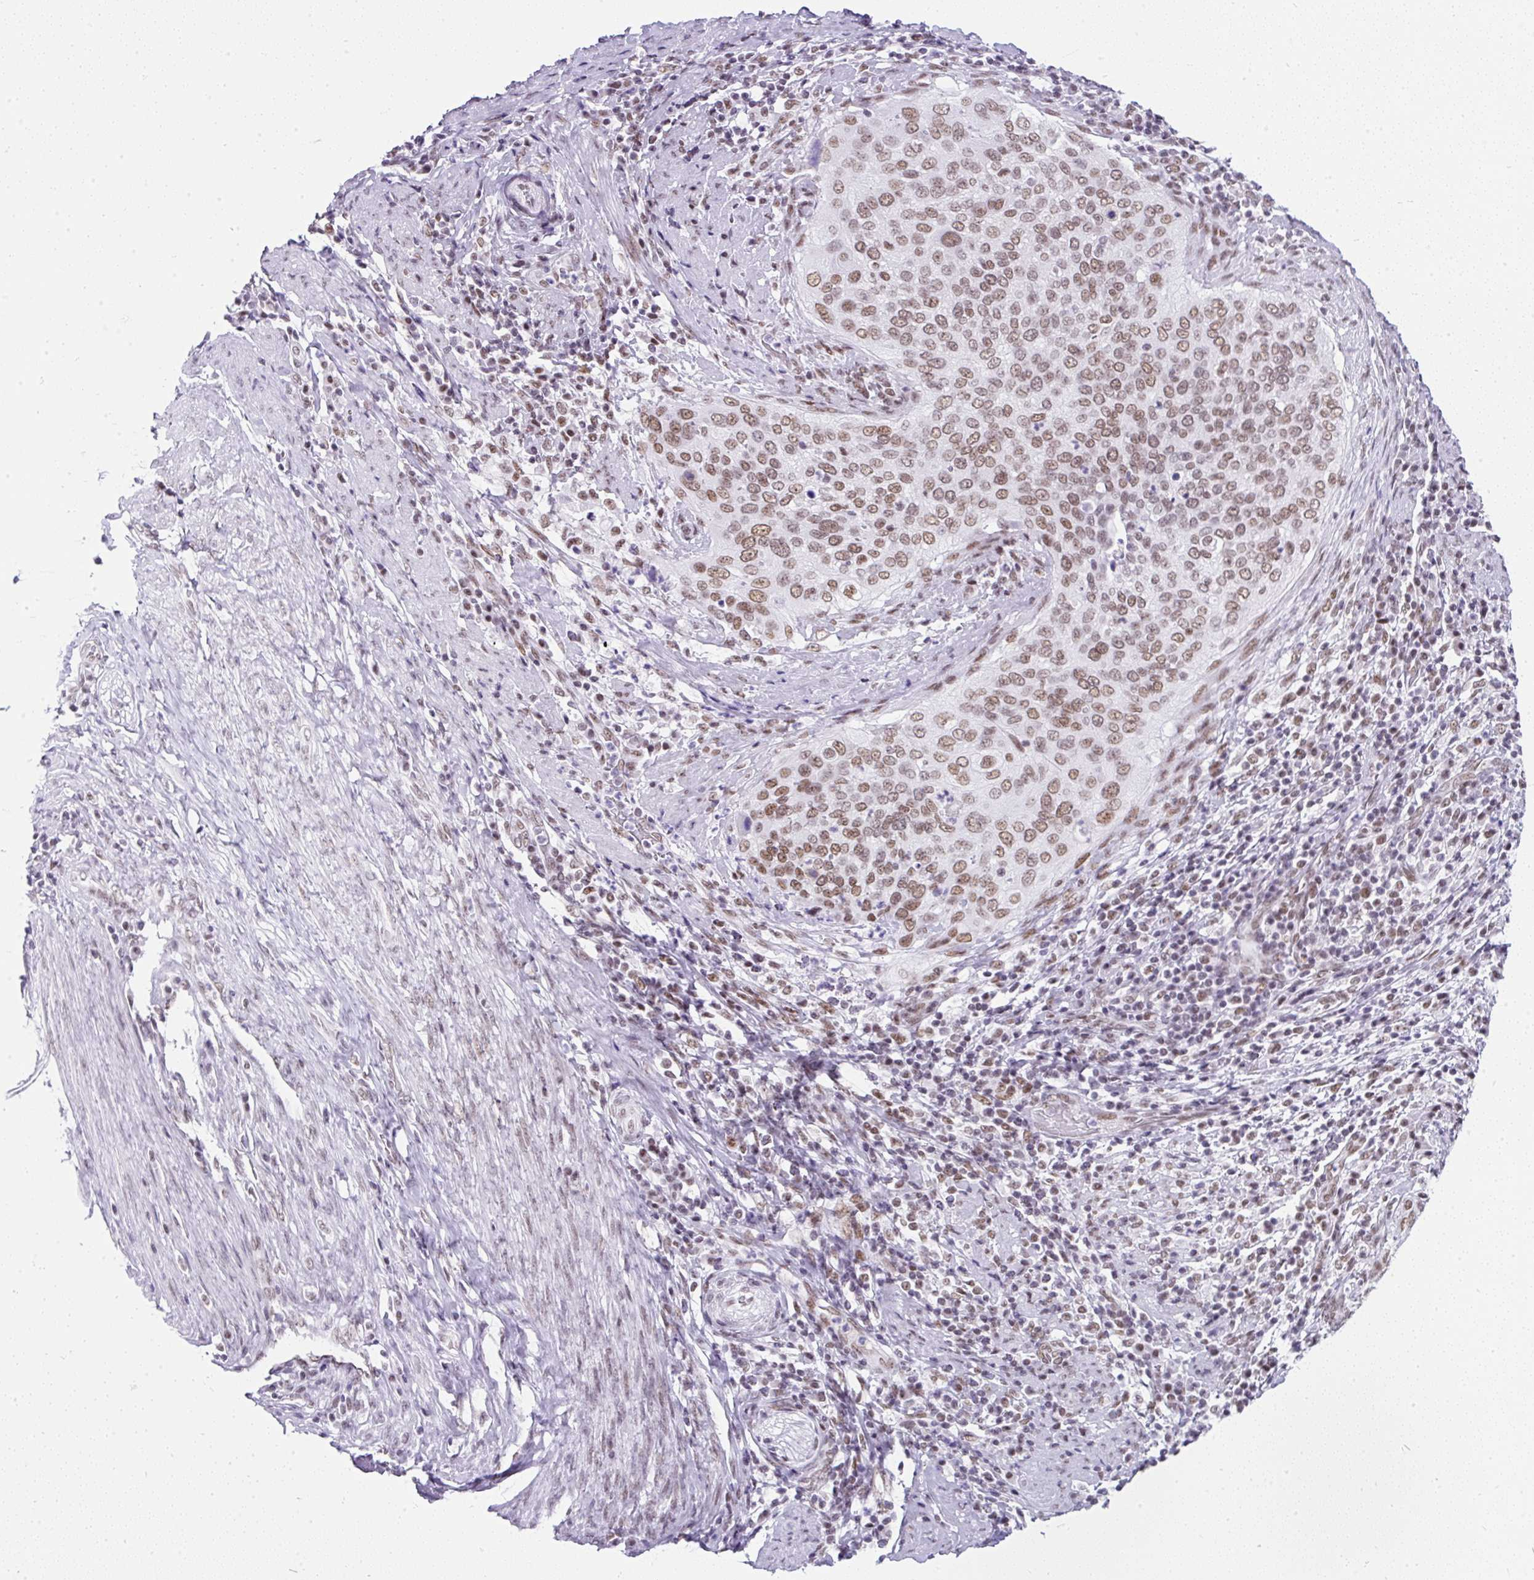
{"staining": {"intensity": "moderate", "quantity": ">75%", "location": "nuclear"}, "tissue": "cervical cancer", "cell_type": "Tumor cells", "image_type": "cancer", "snomed": [{"axis": "morphology", "description": "Squamous cell carcinoma, NOS"}, {"axis": "topography", "description": "Cervix"}], "caption": "Tumor cells display medium levels of moderate nuclear positivity in about >75% of cells in human cervical squamous cell carcinoma. (DAB (3,3'-diaminobenzidine) IHC with brightfield microscopy, high magnification).", "gene": "PLCXD2", "patient": {"sex": "female", "age": 38}}